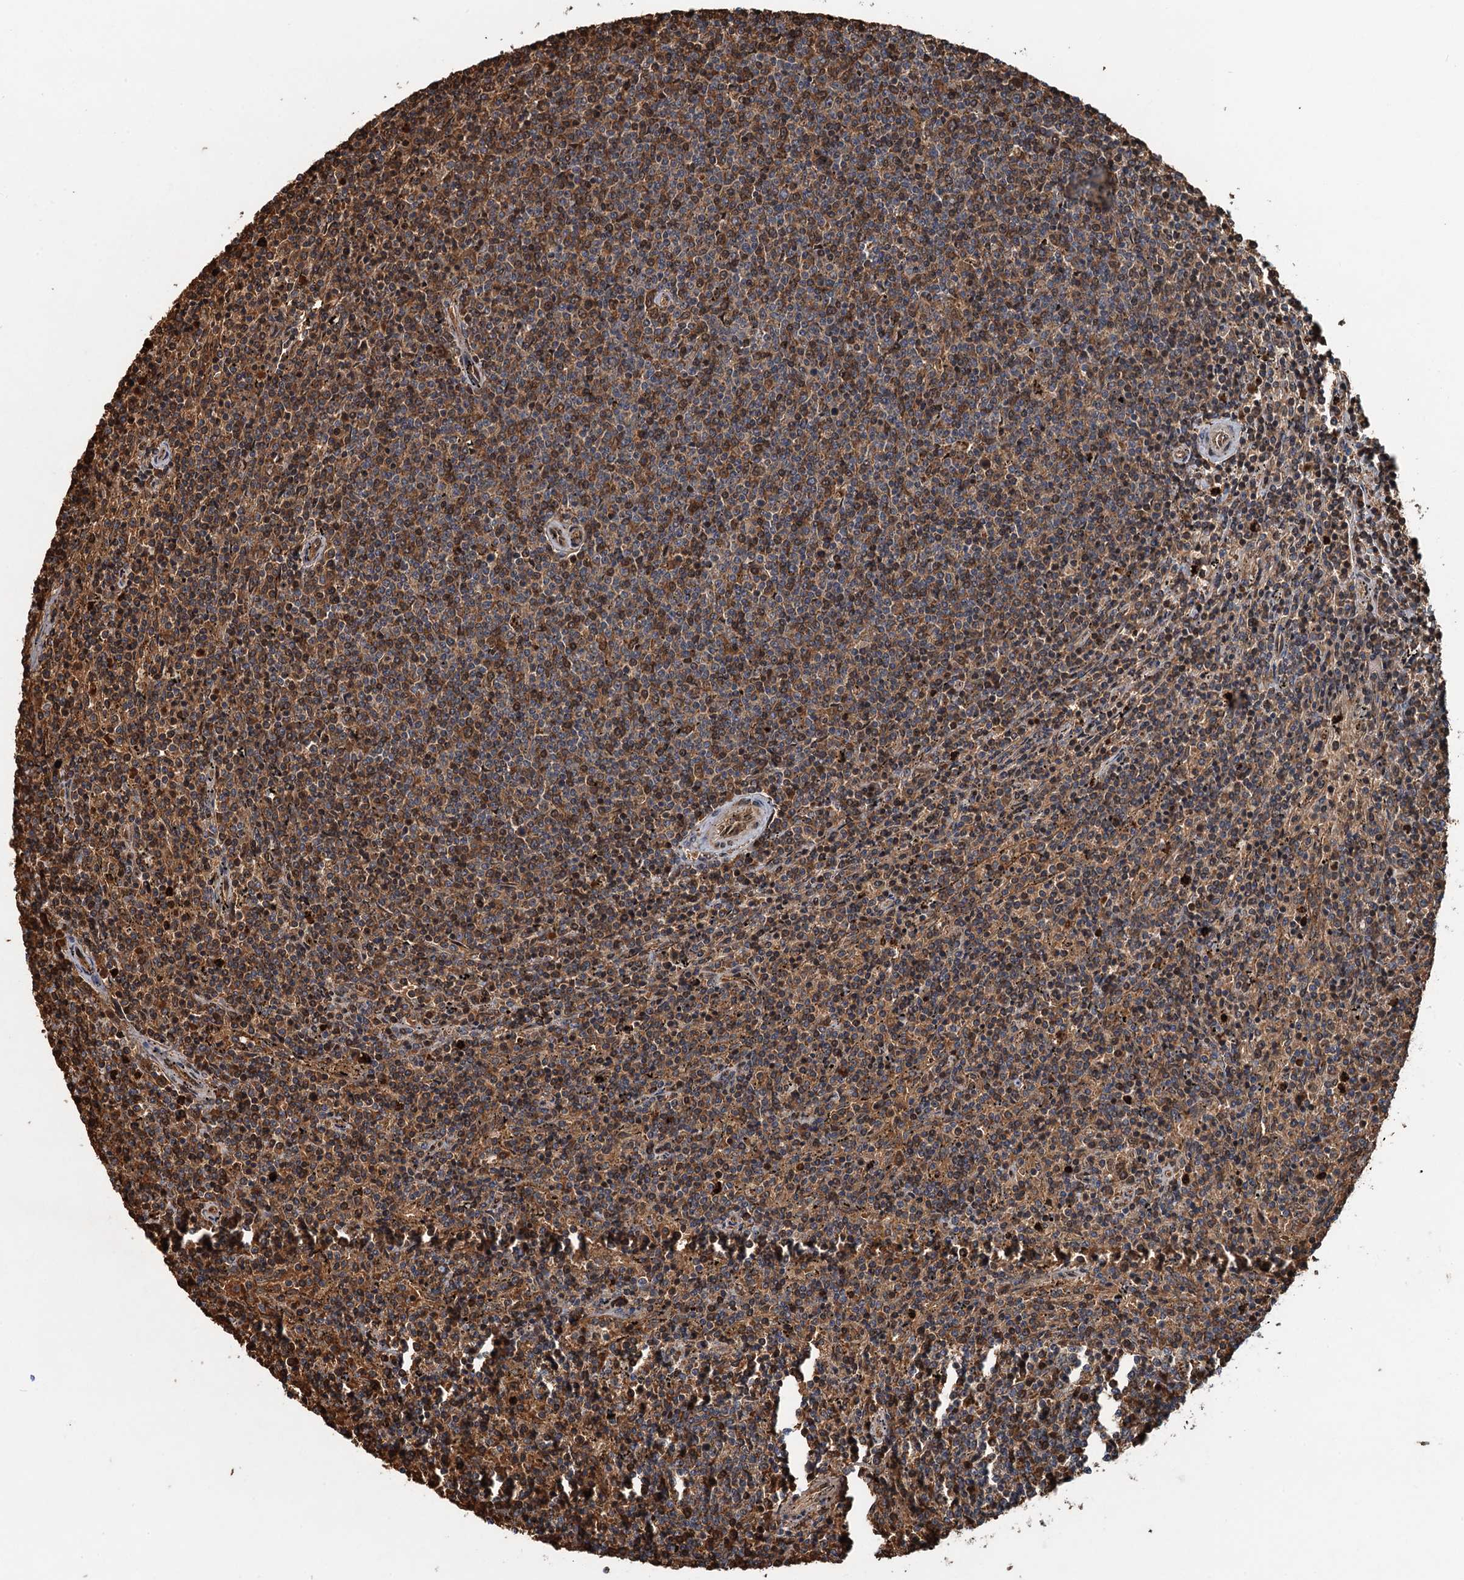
{"staining": {"intensity": "moderate", "quantity": ">75%", "location": "cytoplasmic/membranous"}, "tissue": "lymphoma", "cell_type": "Tumor cells", "image_type": "cancer", "snomed": [{"axis": "morphology", "description": "Malignant lymphoma, non-Hodgkin's type, Low grade"}, {"axis": "topography", "description": "Spleen"}], "caption": "Tumor cells reveal medium levels of moderate cytoplasmic/membranous positivity in about >75% of cells in human malignant lymphoma, non-Hodgkin's type (low-grade).", "gene": "SNX32", "patient": {"sex": "female", "age": 50}}